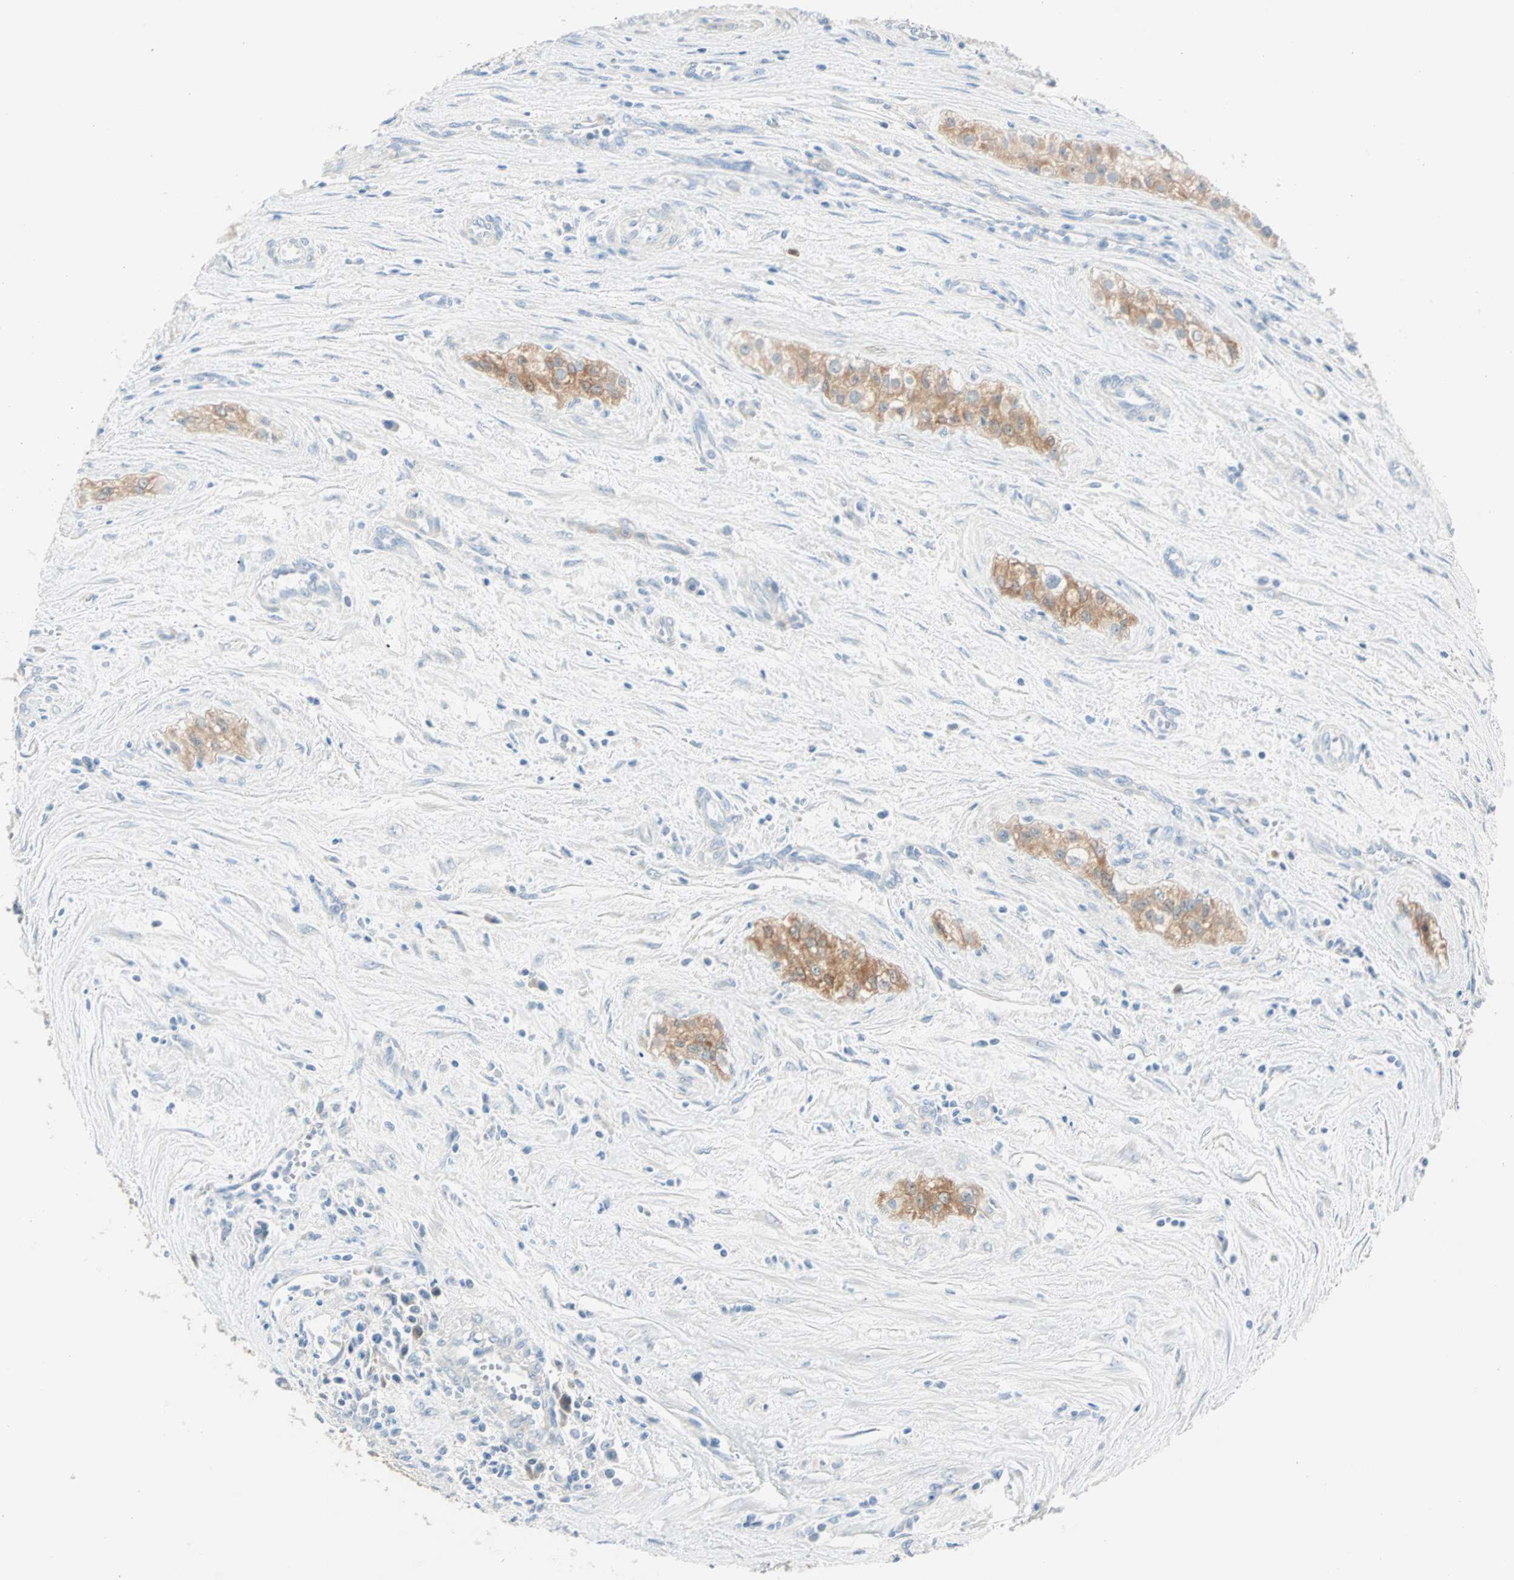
{"staining": {"intensity": "moderate", "quantity": ">75%", "location": "cytoplasmic/membranous"}, "tissue": "testis cancer", "cell_type": "Tumor cells", "image_type": "cancer", "snomed": [{"axis": "morphology", "description": "Carcinoma, Embryonal, NOS"}, {"axis": "topography", "description": "Testis"}], "caption": "Protein expression analysis of human testis cancer (embryonal carcinoma) reveals moderate cytoplasmic/membranous expression in approximately >75% of tumor cells.", "gene": "ATF6", "patient": {"sex": "male", "age": 28}}